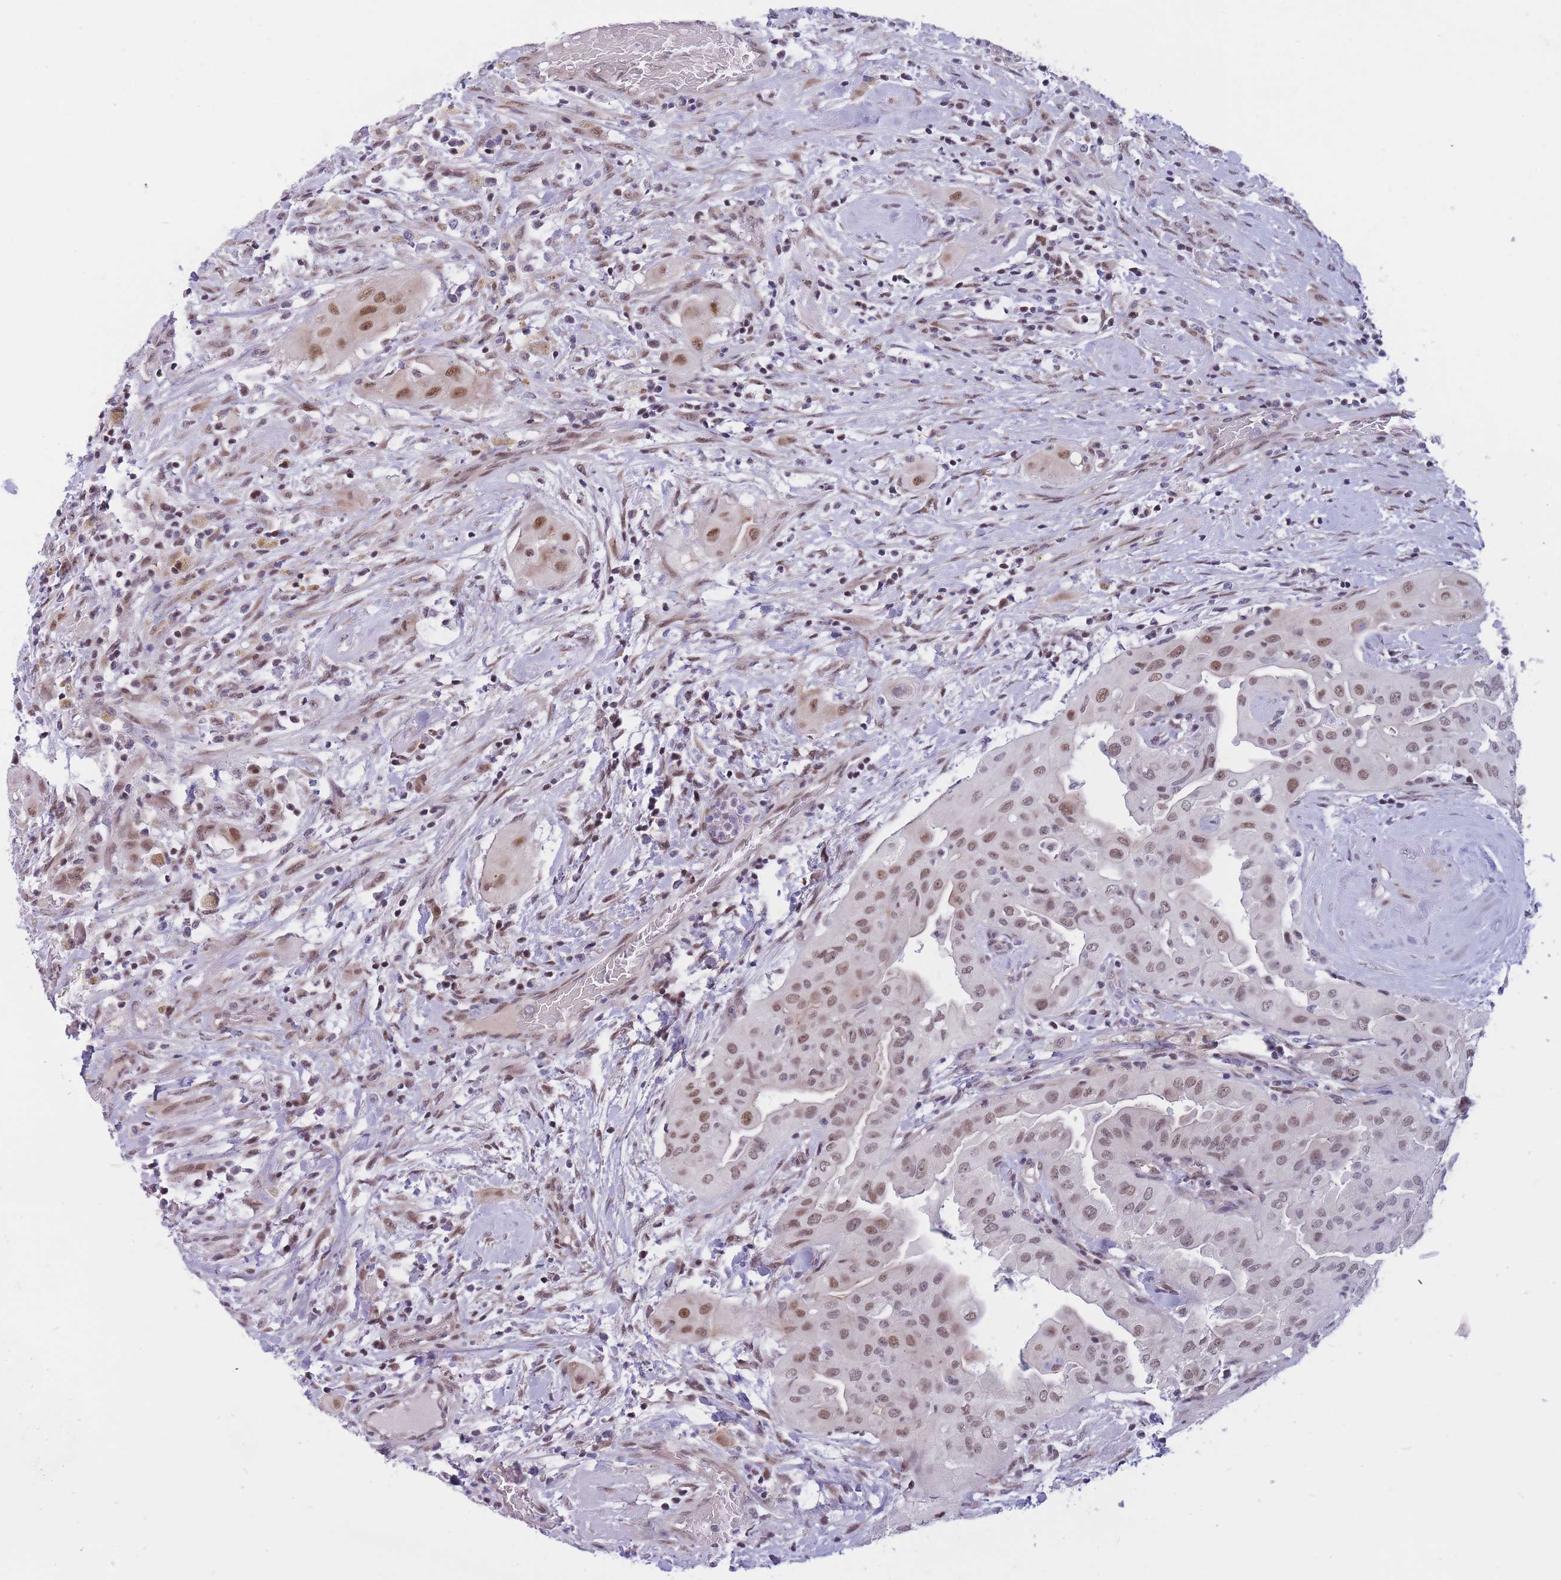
{"staining": {"intensity": "moderate", "quantity": ">75%", "location": "nuclear"}, "tissue": "thyroid cancer", "cell_type": "Tumor cells", "image_type": "cancer", "snomed": [{"axis": "morphology", "description": "Papillary adenocarcinoma, NOS"}, {"axis": "topography", "description": "Thyroid gland"}], "caption": "The micrograph demonstrates immunohistochemical staining of thyroid cancer (papillary adenocarcinoma). There is moderate nuclear staining is present in approximately >75% of tumor cells.", "gene": "BCL9L", "patient": {"sex": "female", "age": 59}}